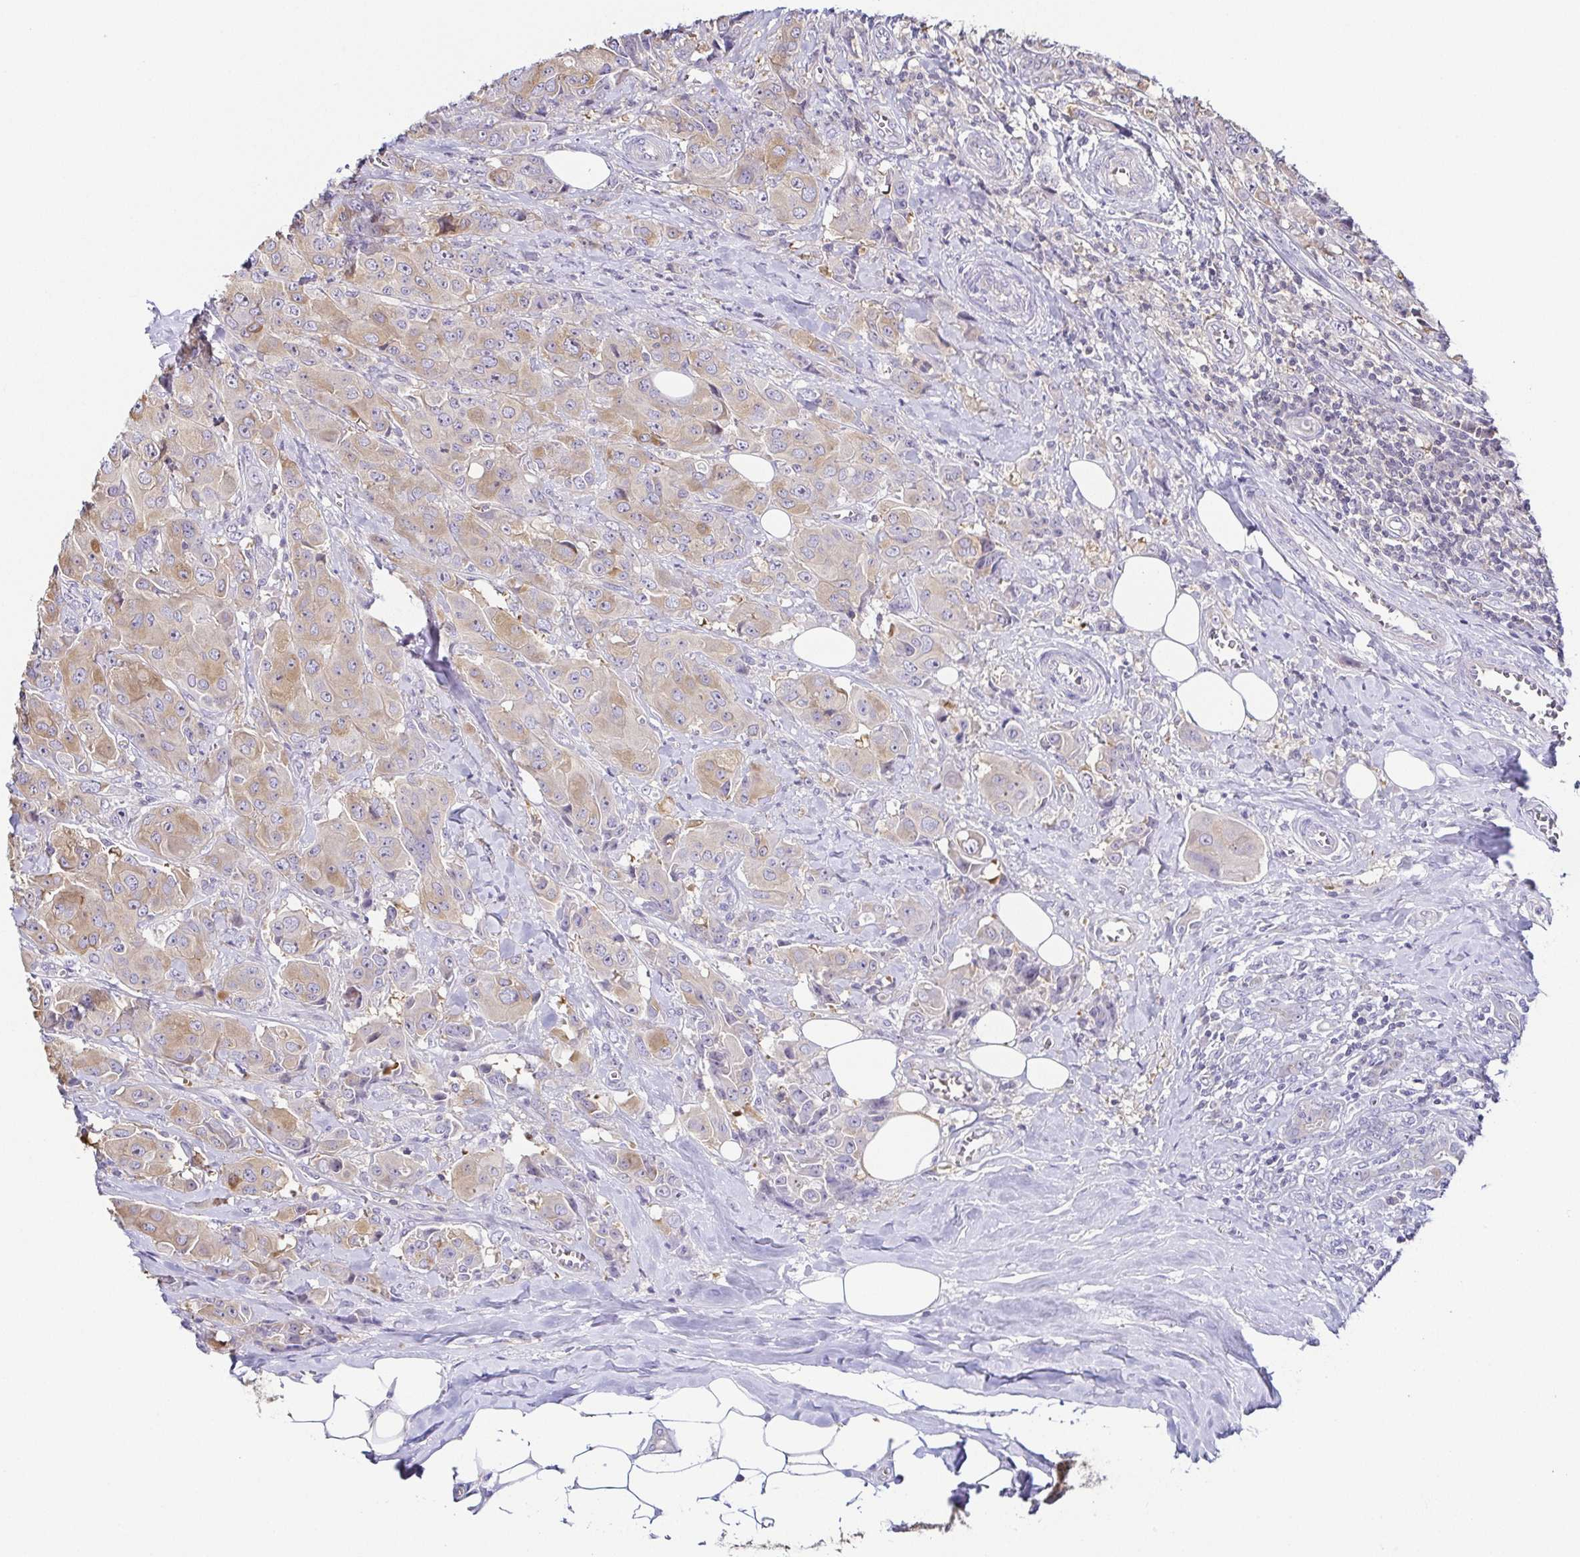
{"staining": {"intensity": "weak", "quantity": "25%-75%", "location": "cytoplasmic/membranous"}, "tissue": "breast cancer", "cell_type": "Tumor cells", "image_type": "cancer", "snomed": [{"axis": "morphology", "description": "Normal tissue, NOS"}, {"axis": "morphology", "description": "Duct carcinoma"}, {"axis": "topography", "description": "Breast"}], "caption": "Tumor cells display weak cytoplasmic/membranous staining in approximately 25%-75% of cells in intraductal carcinoma (breast). The staining was performed using DAB (3,3'-diaminobenzidine), with brown indicating positive protein expression. Nuclei are stained blue with hematoxylin.", "gene": "FAM162B", "patient": {"sex": "female", "age": 43}}